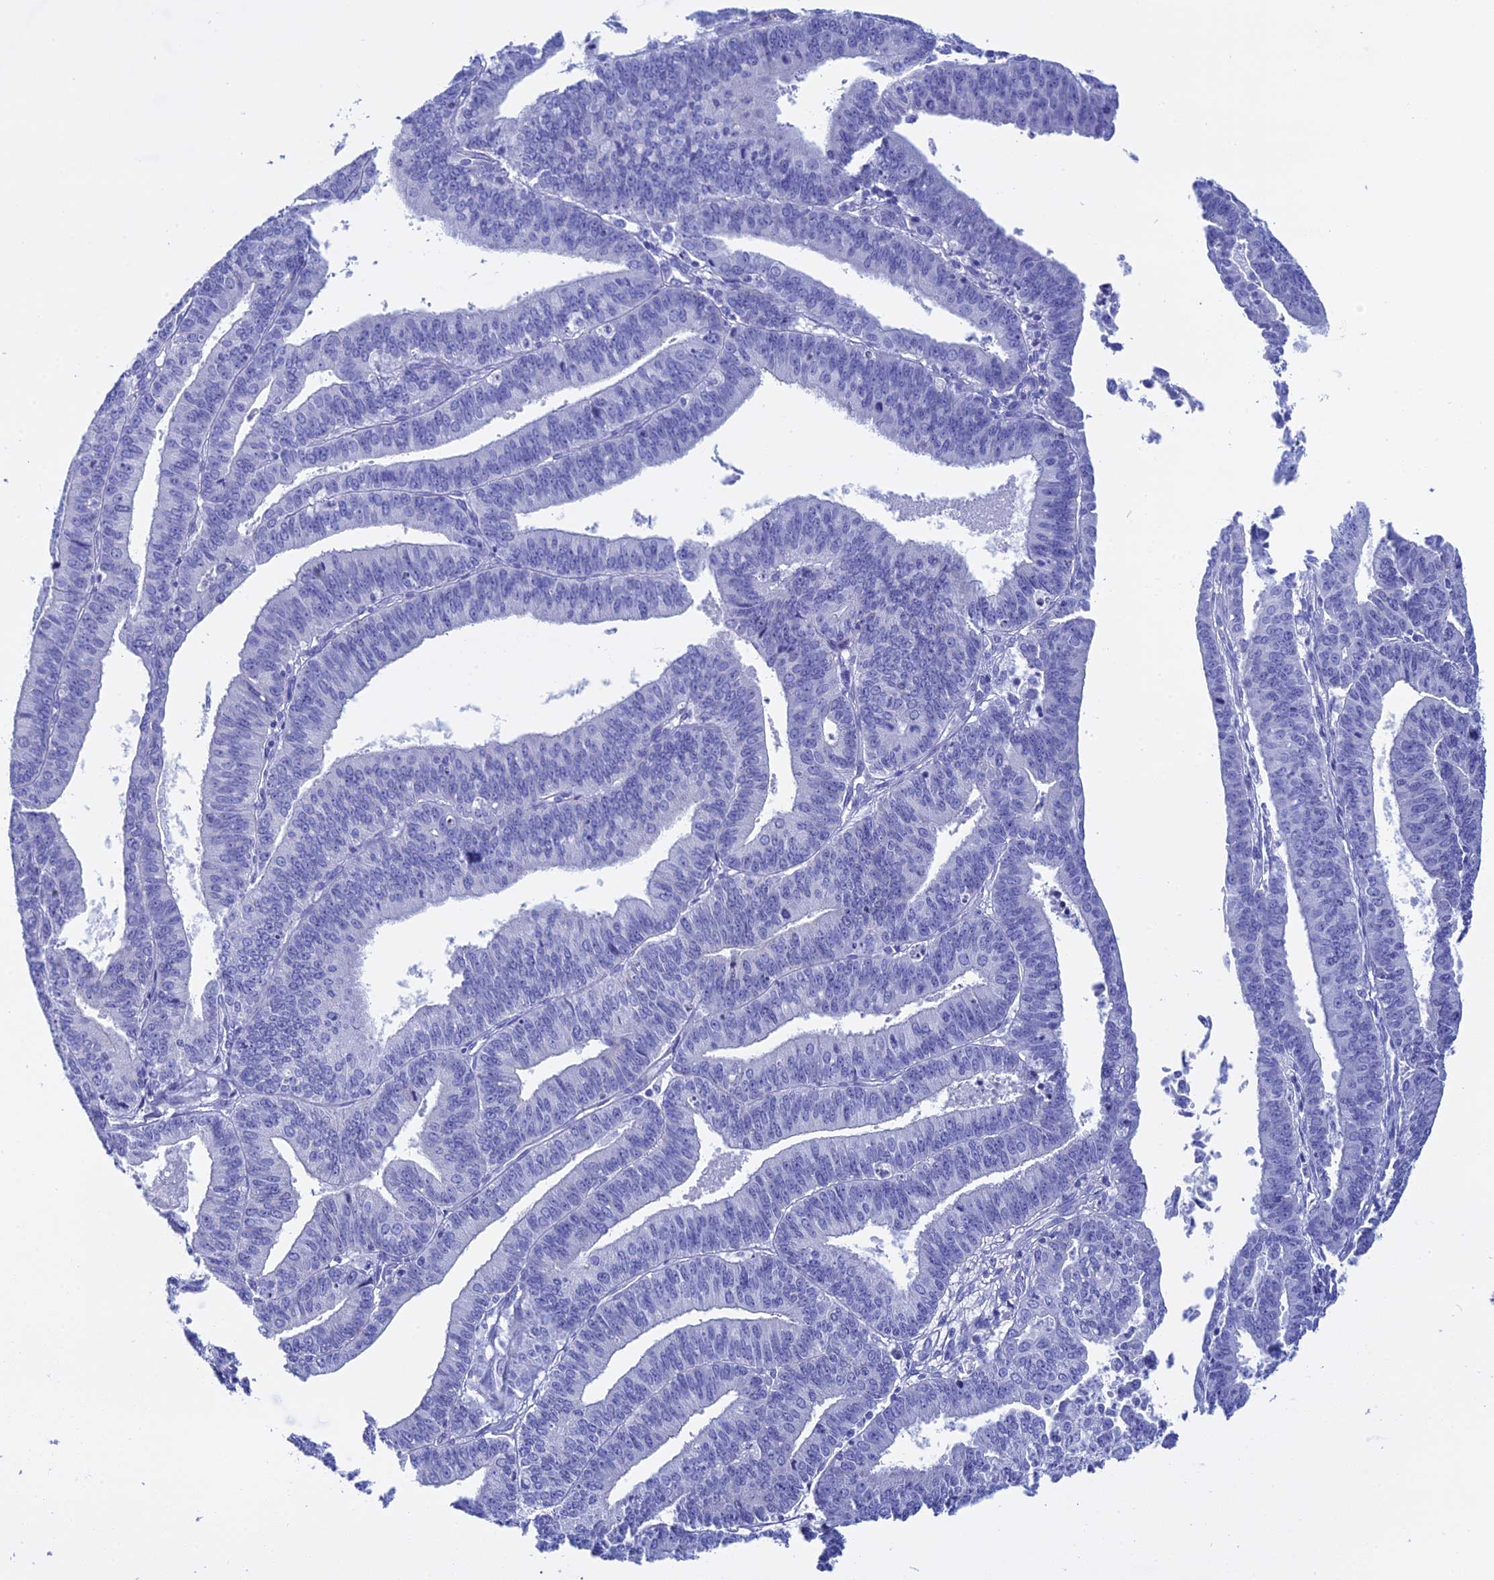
{"staining": {"intensity": "negative", "quantity": "none", "location": "none"}, "tissue": "endometrial cancer", "cell_type": "Tumor cells", "image_type": "cancer", "snomed": [{"axis": "morphology", "description": "Adenocarcinoma, NOS"}, {"axis": "topography", "description": "Endometrium"}], "caption": "Tumor cells are negative for brown protein staining in endometrial cancer. (Stains: DAB IHC with hematoxylin counter stain, Microscopy: brightfield microscopy at high magnification).", "gene": "TEX101", "patient": {"sex": "female", "age": 73}}